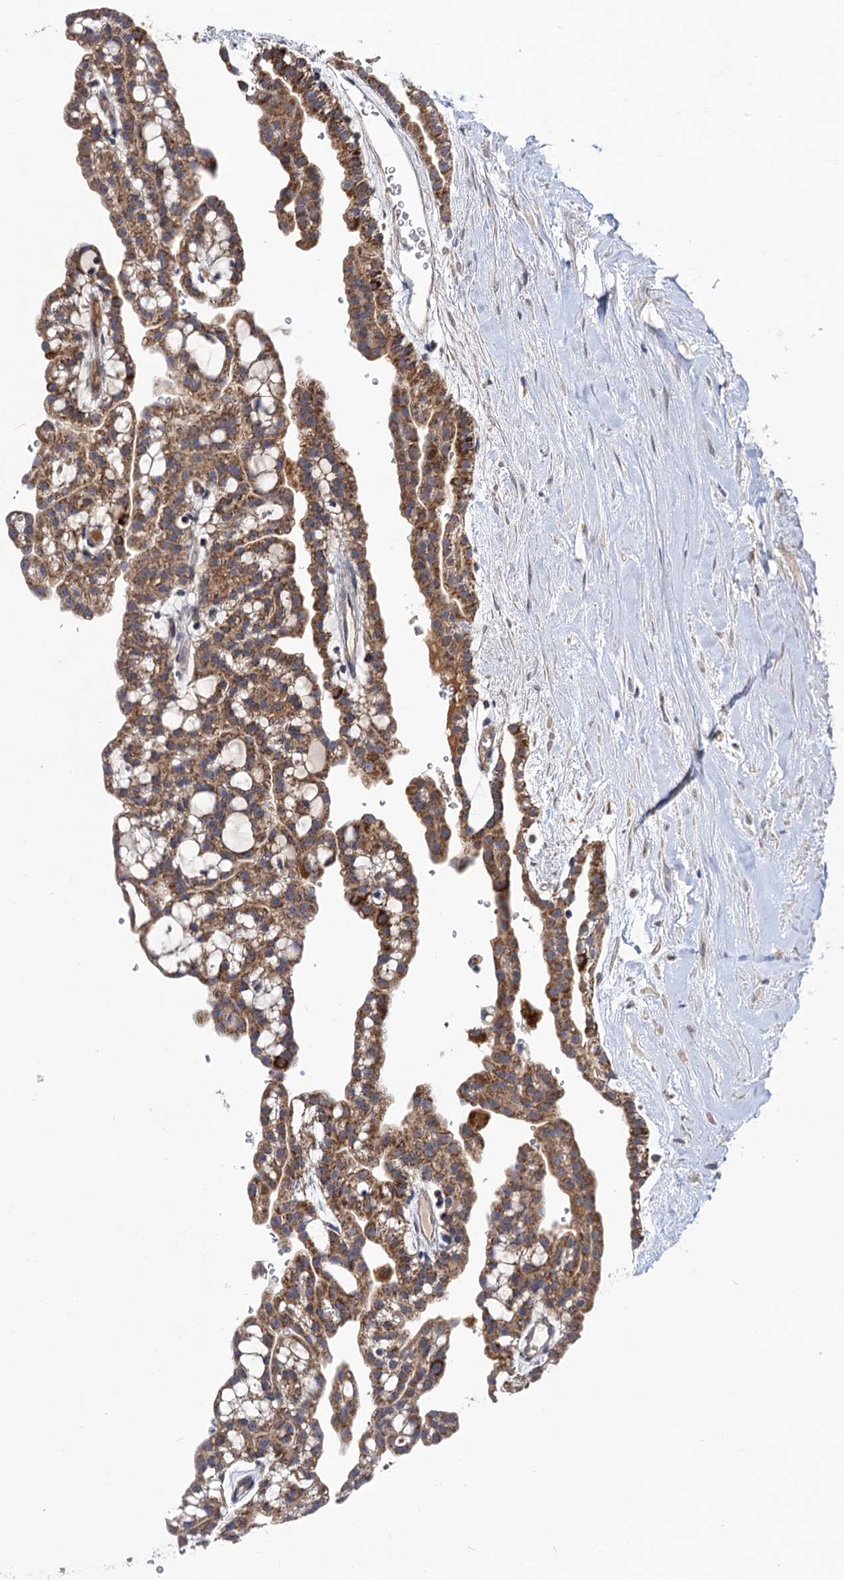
{"staining": {"intensity": "moderate", "quantity": ">75%", "location": "cytoplasmic/membranous"}, "tissue": "renal cancer", "cell_type": "Tumor cells", "image_type": "cancer", "snomed": [{"axis": "morphology", "description": "Adenocarcinoma, NOS"}, {"axis": "topography", "description": "Kidney"}], "caption": "The micrograph displays a brown stain indicating the presence of a protein in the cytoplasmic/membranous of tumor cells in renal adenocarcinoma. Nuclei are stained in blue.", "gene": "VPS37D", "patient": {"sex": "male", "age": 63}}